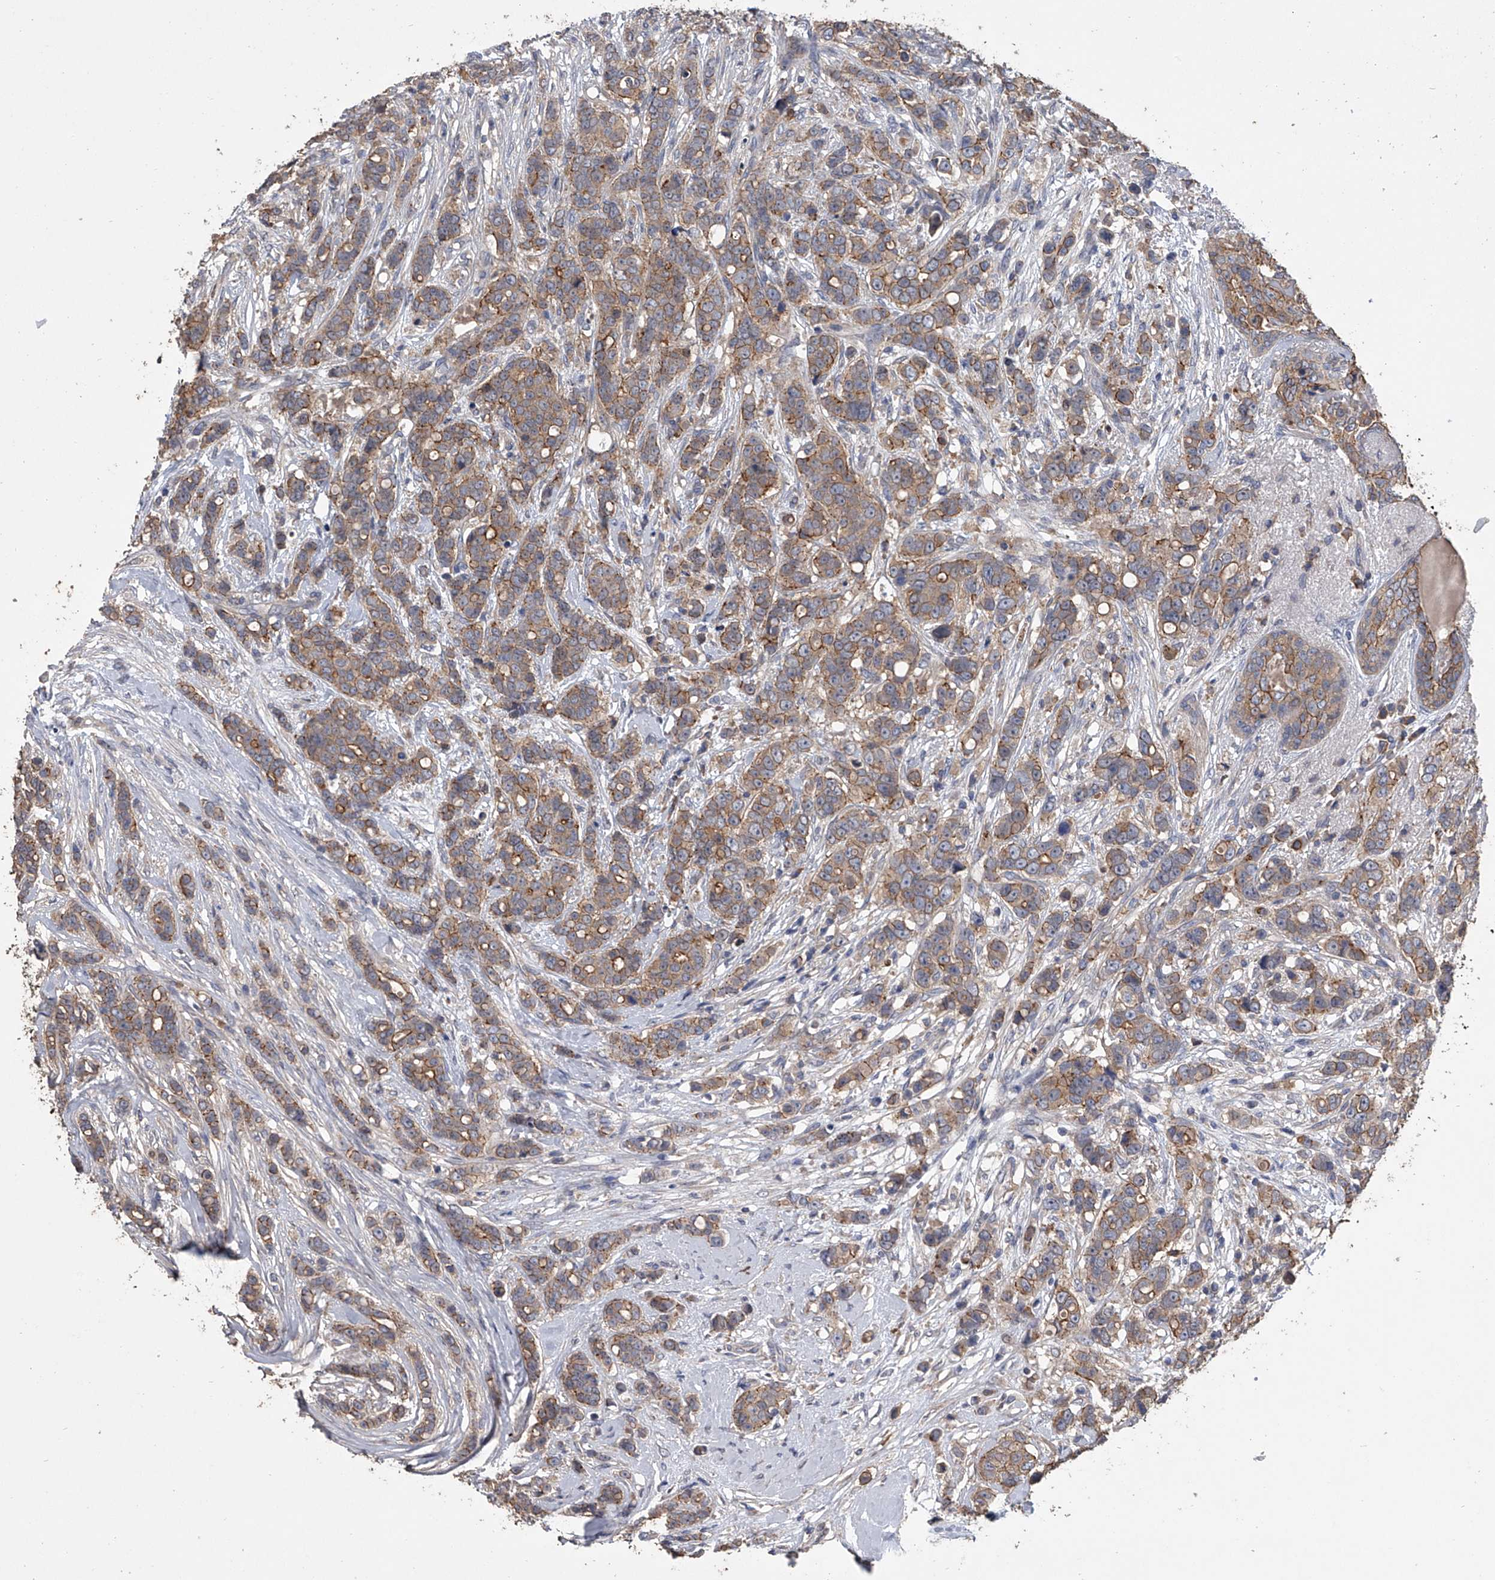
{"staining": {"intensity": "moderate", "quantity": ">75%", "location": "cytoplasmic/membranous"}, "tissue": "breast cancer", "cell_type": "Tumor cells", "image_type": "cancer", "snomed": [{"axis": "morphology", "description": "Lobular carcinoma"}, {"axis": "topography", "description": "Breast"}], "caption": "Immunohistochemistry of human breast lobular carcinoma displays medium levels of moderate cytoplasmic/membranous positivity in about >75% of tumor cells. Nuclei are stained in blue.", "gene": "ZNF343", "patient": {"sex": "female", "age": 51}}